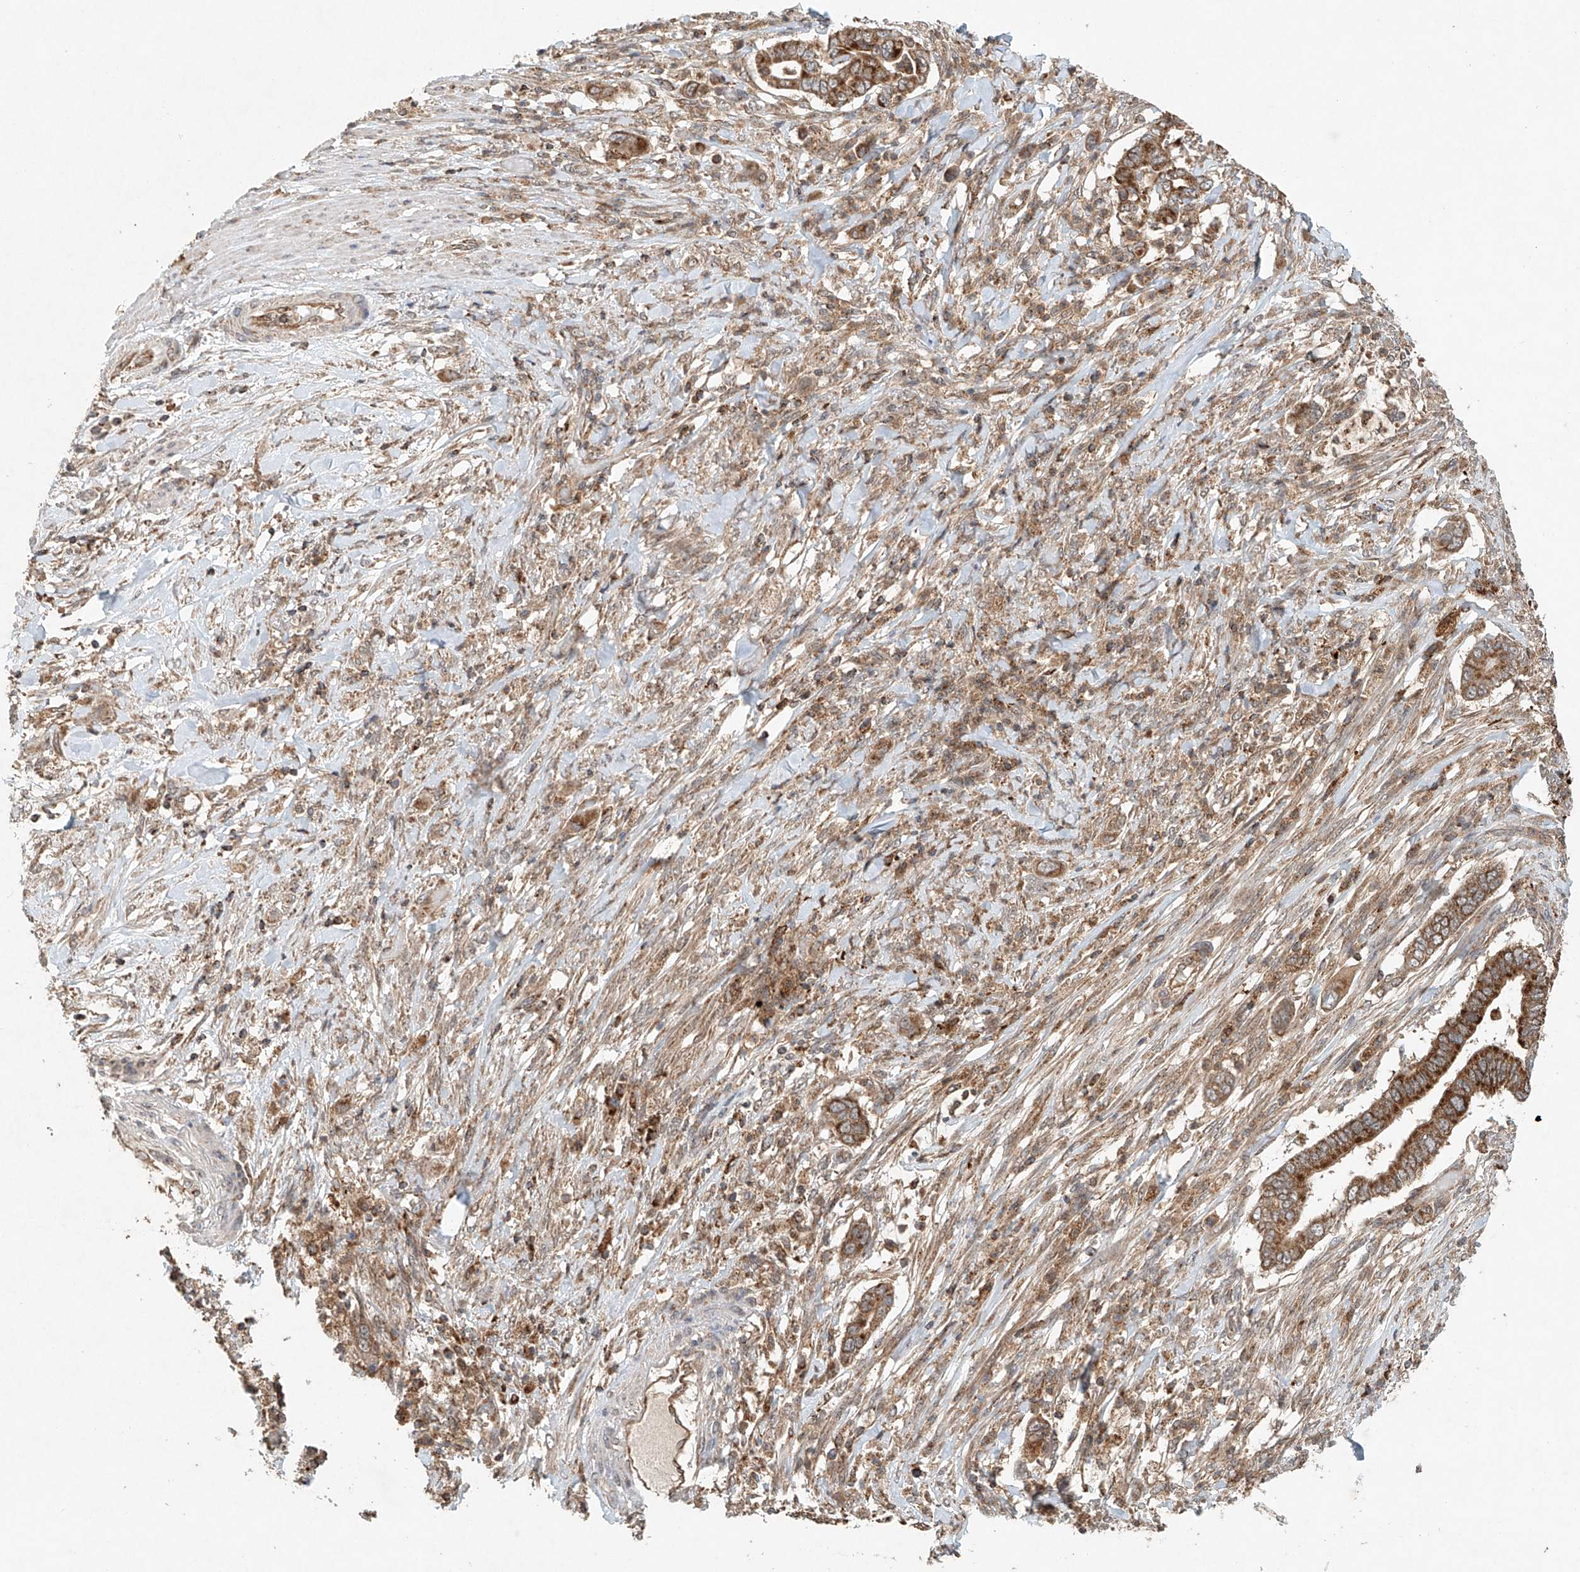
{"staining": {"intensity": "moderate", "quantity": ">75%", "location": "cytoplasmic/membranous"}, "tissue": "pancreatic cancer", "cell_type": "Tumor cells", "image_type": "cancer", "snomed": [{"axis": "morphology", "description": "Adenocarcinoma, NOS"}, {"axis": "topography", "description": "Pancreas"}], "caption": "Pancreatic adenocarcinoma stained with a protein marker exhibits moderate staining in tumor cells.", "gene": "DCAF11", "patient": {"sex": "male", "age": 68}}